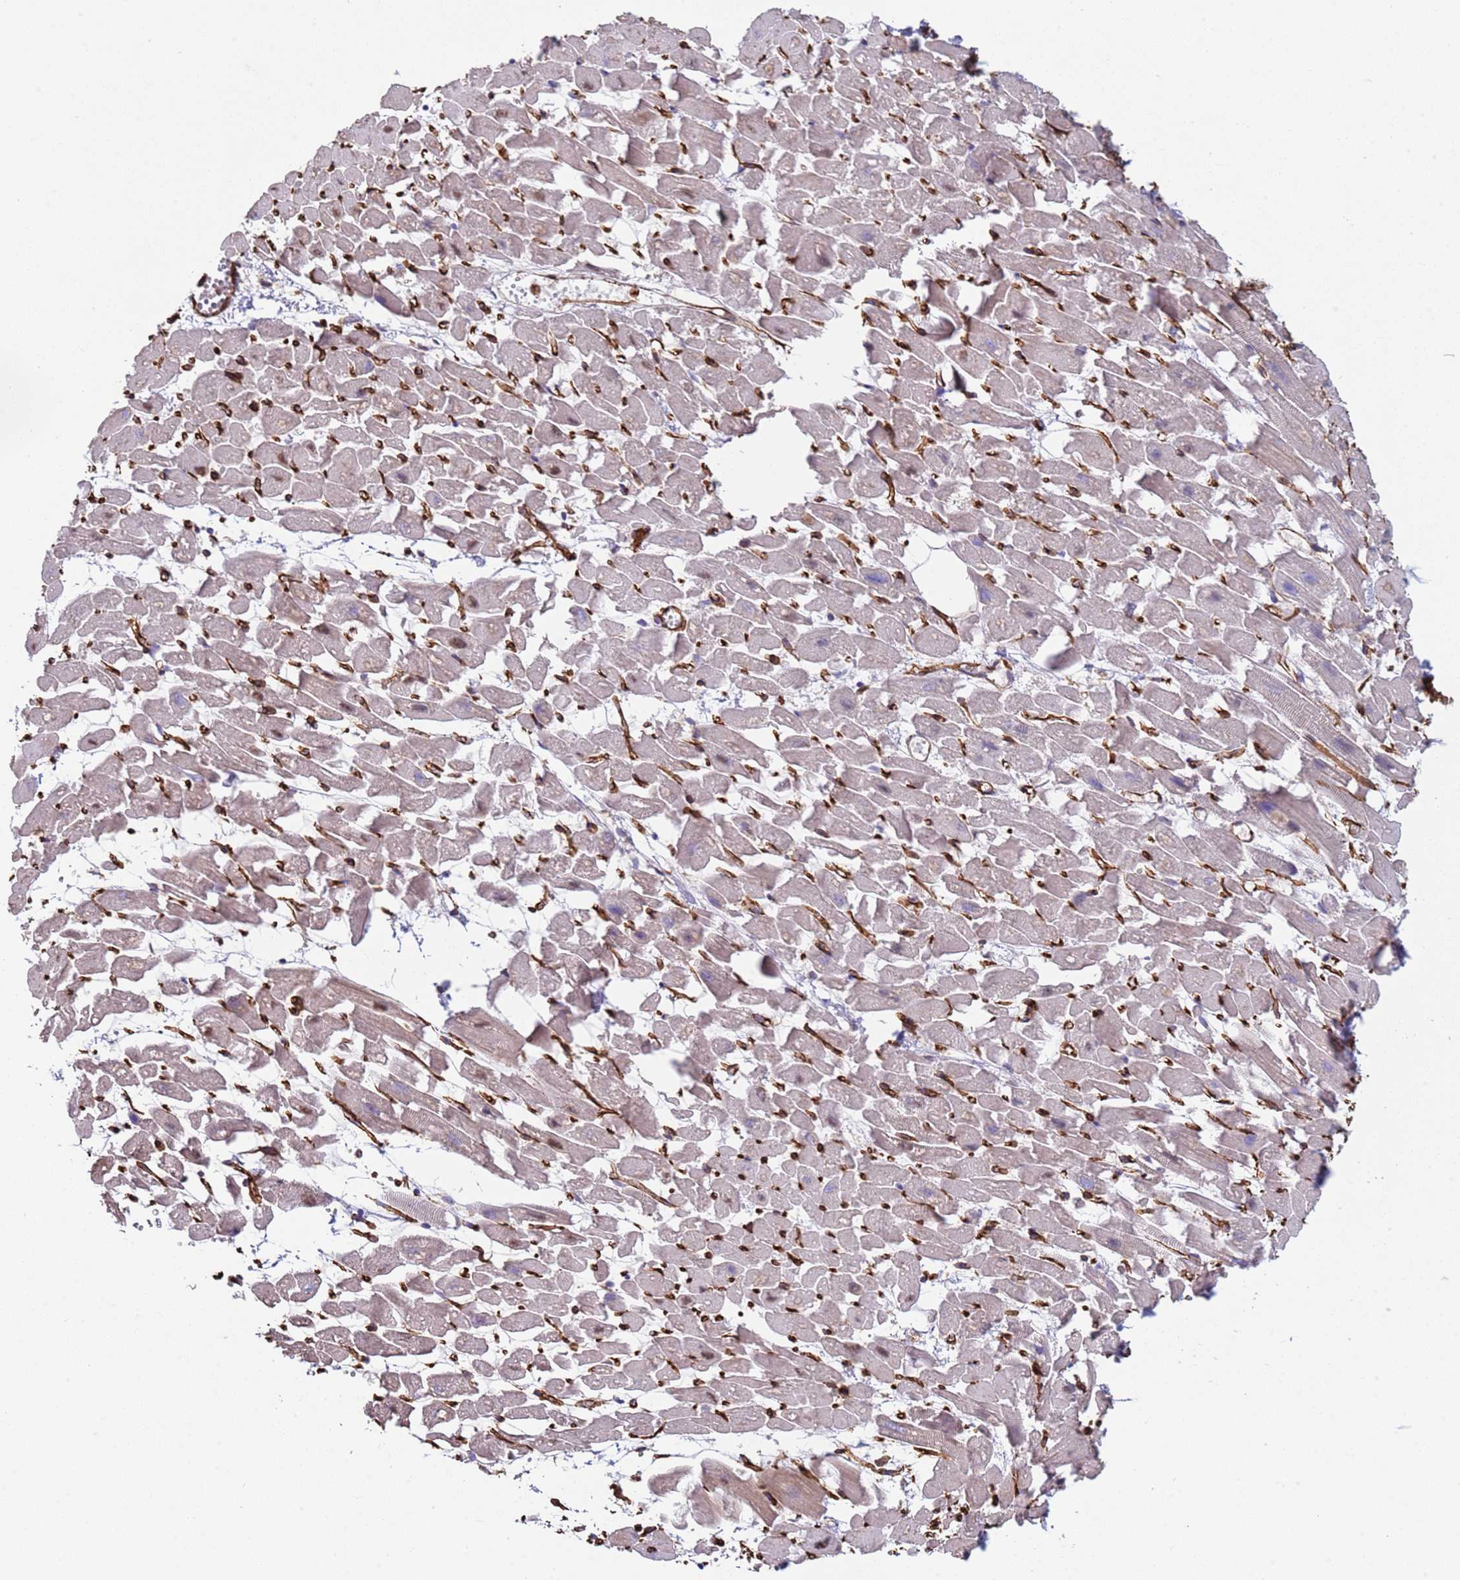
{"staining": {"intensity": "weak", "quantity": "25%-75%", "location": "cytoplasmic/membranous"}, "tissue": "heart muscle", "cell_type": "Cardiomyocytes", "image_type": "normal", "snomed": [{"axis": "morphology", "description": "Normal tissue, NOS"}, {"axis": "topography", "description": "Heart"}], "caption": "Human heart muscle stained for a protein (brown) reveals weak cytoplasmic/membranous positive expression in about 25%-75% of cardiomyocytes.", "gene": "GASK1A", "patient": {"sex": "female", "age": 64}}